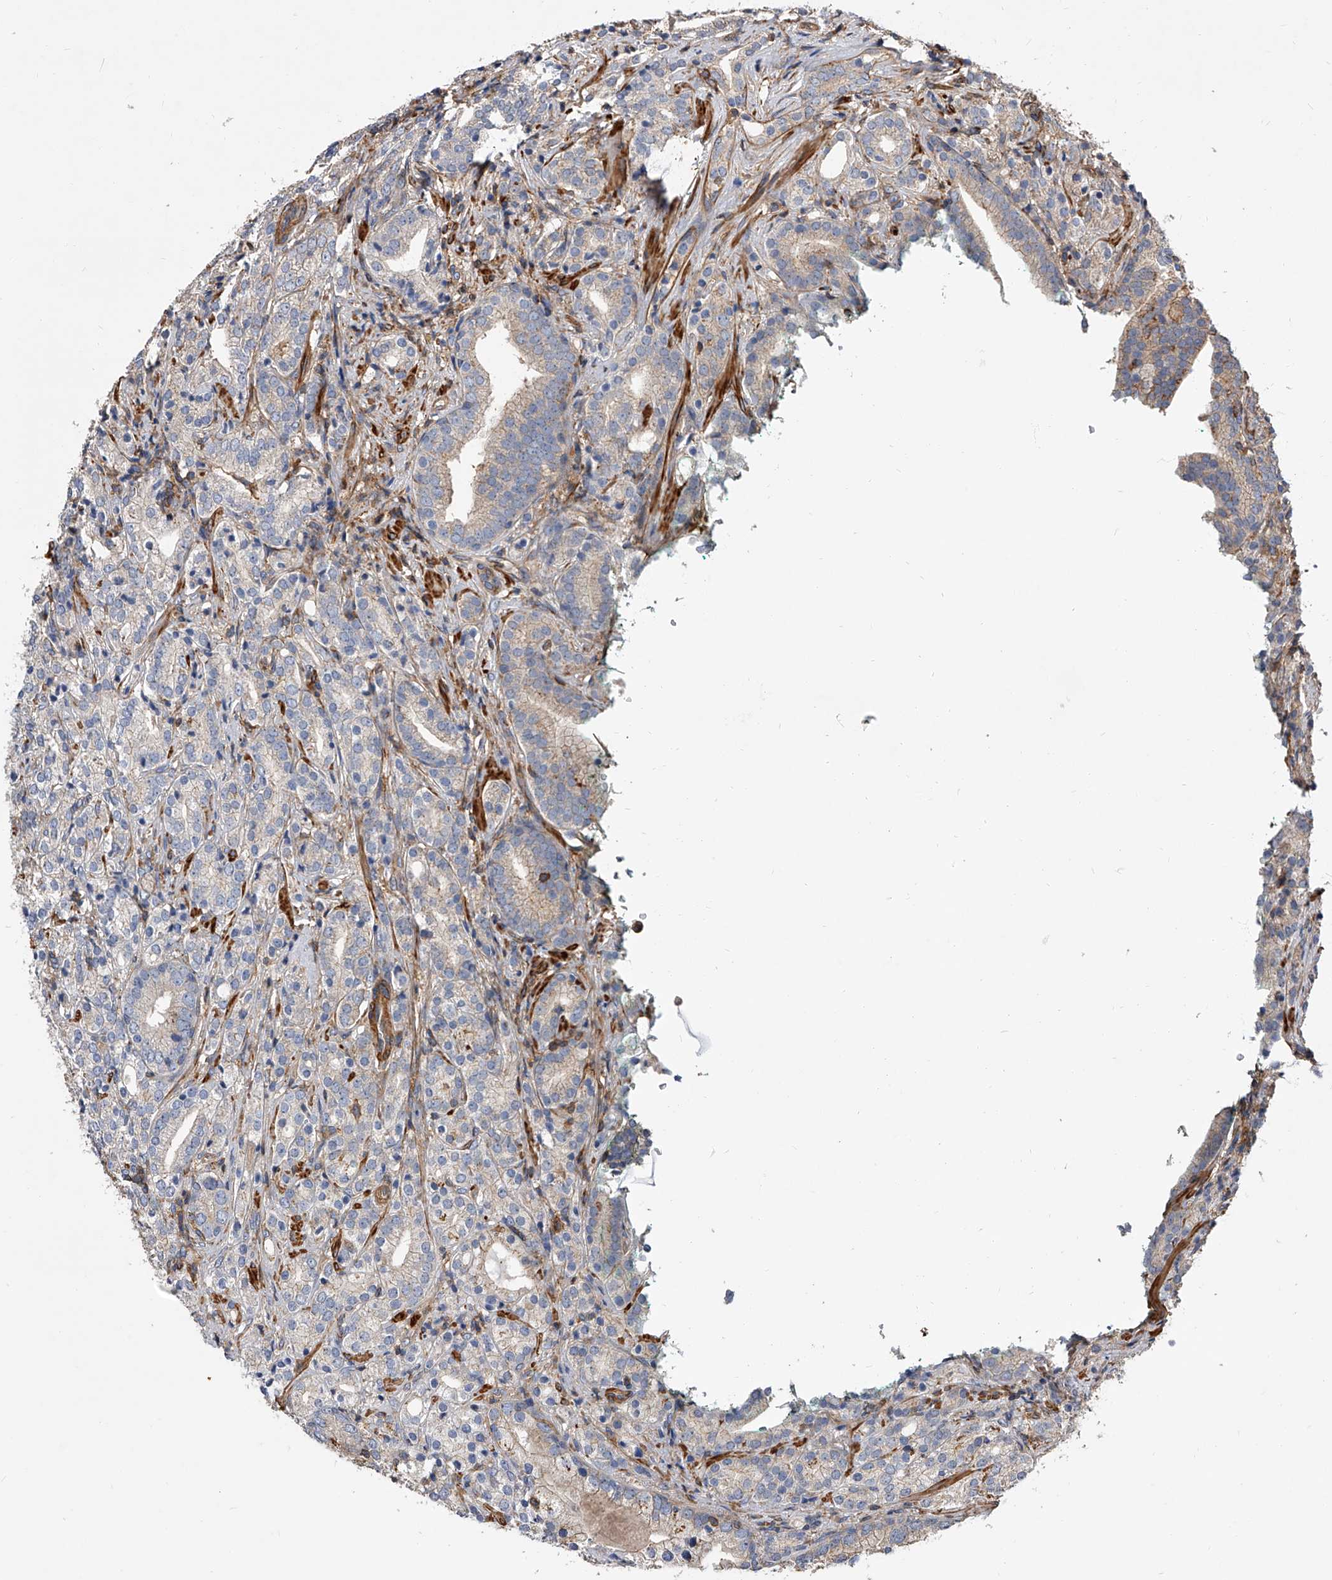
{"staining": {"intensity": "negative", "quantity": "none", "location": "none"}, "tissue": "prostate cancer", "cell_type": "Tumor cells", "image_type": "cancer", "snomed": [{"axis": "morphology", "description": "Adenocarcinoma, High grade"}, {"axis": "topography", "description": "Prostate"}], "caption": "This is an IHC micrograph of human prostate cancer. There is no staining in tumor cells.", "gene": "PISD", "patient": {"sex": "male", "age": 57}}